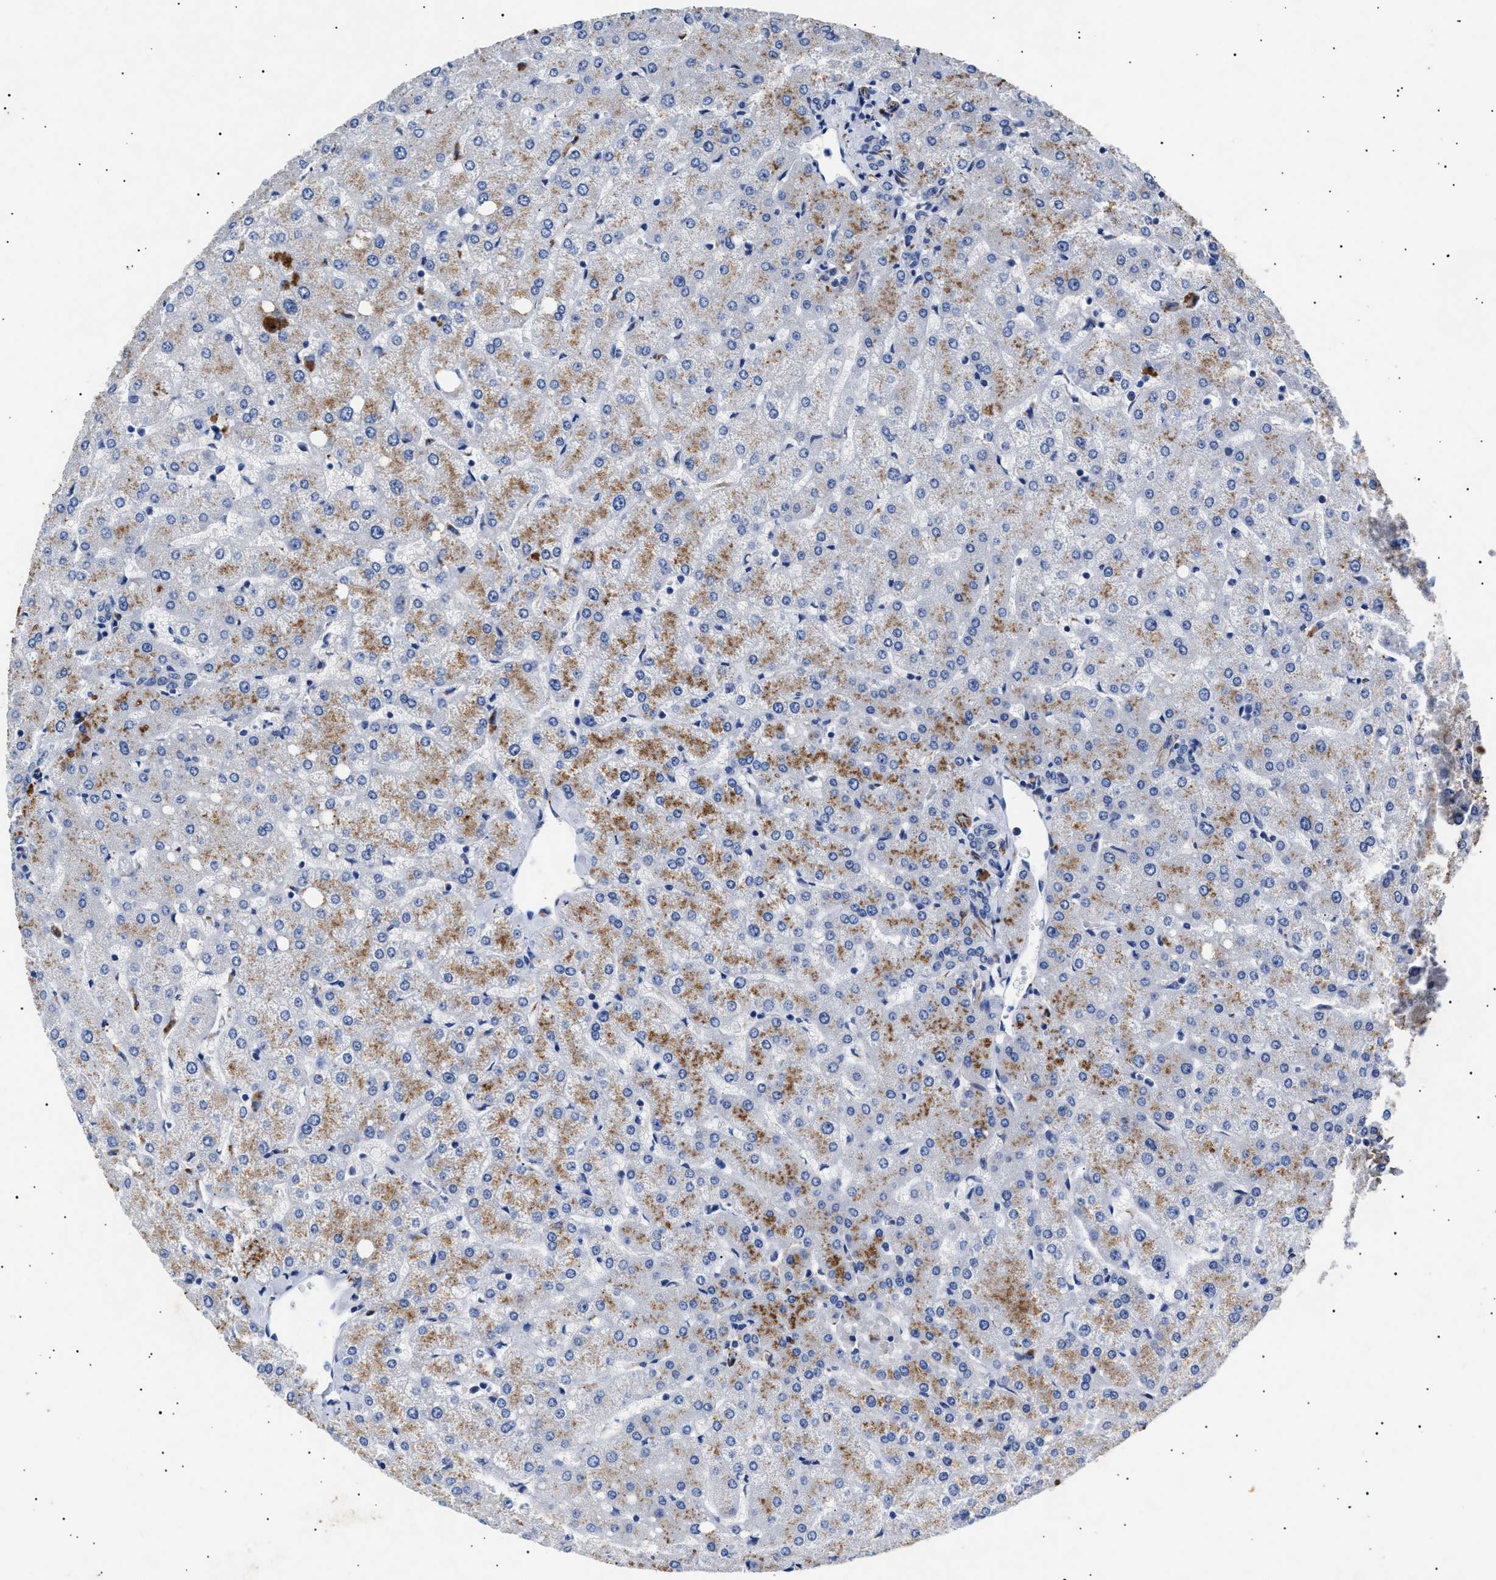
{"staining": {"intensity": "negative", "quantity": "none", "location": "none"}, "tissue": "liver", "cell_type": "Cholangiocytes", "image_type": "normal", "snomed": [{"axis": "morphology", "description": "Normal tissue, NOS"}, {"axis": "topography", "description": "Liver"}], "caption": "An immunohistochemistry (IHC) histopathology image of unremarkable liver is shown. There is no staining in cholangiocytes of liver. (Immunohistochemistry, brightfield microscopy, high magnification).", "gene": "OLFML2A", "patient": {"sex": "female", "age": 54}}